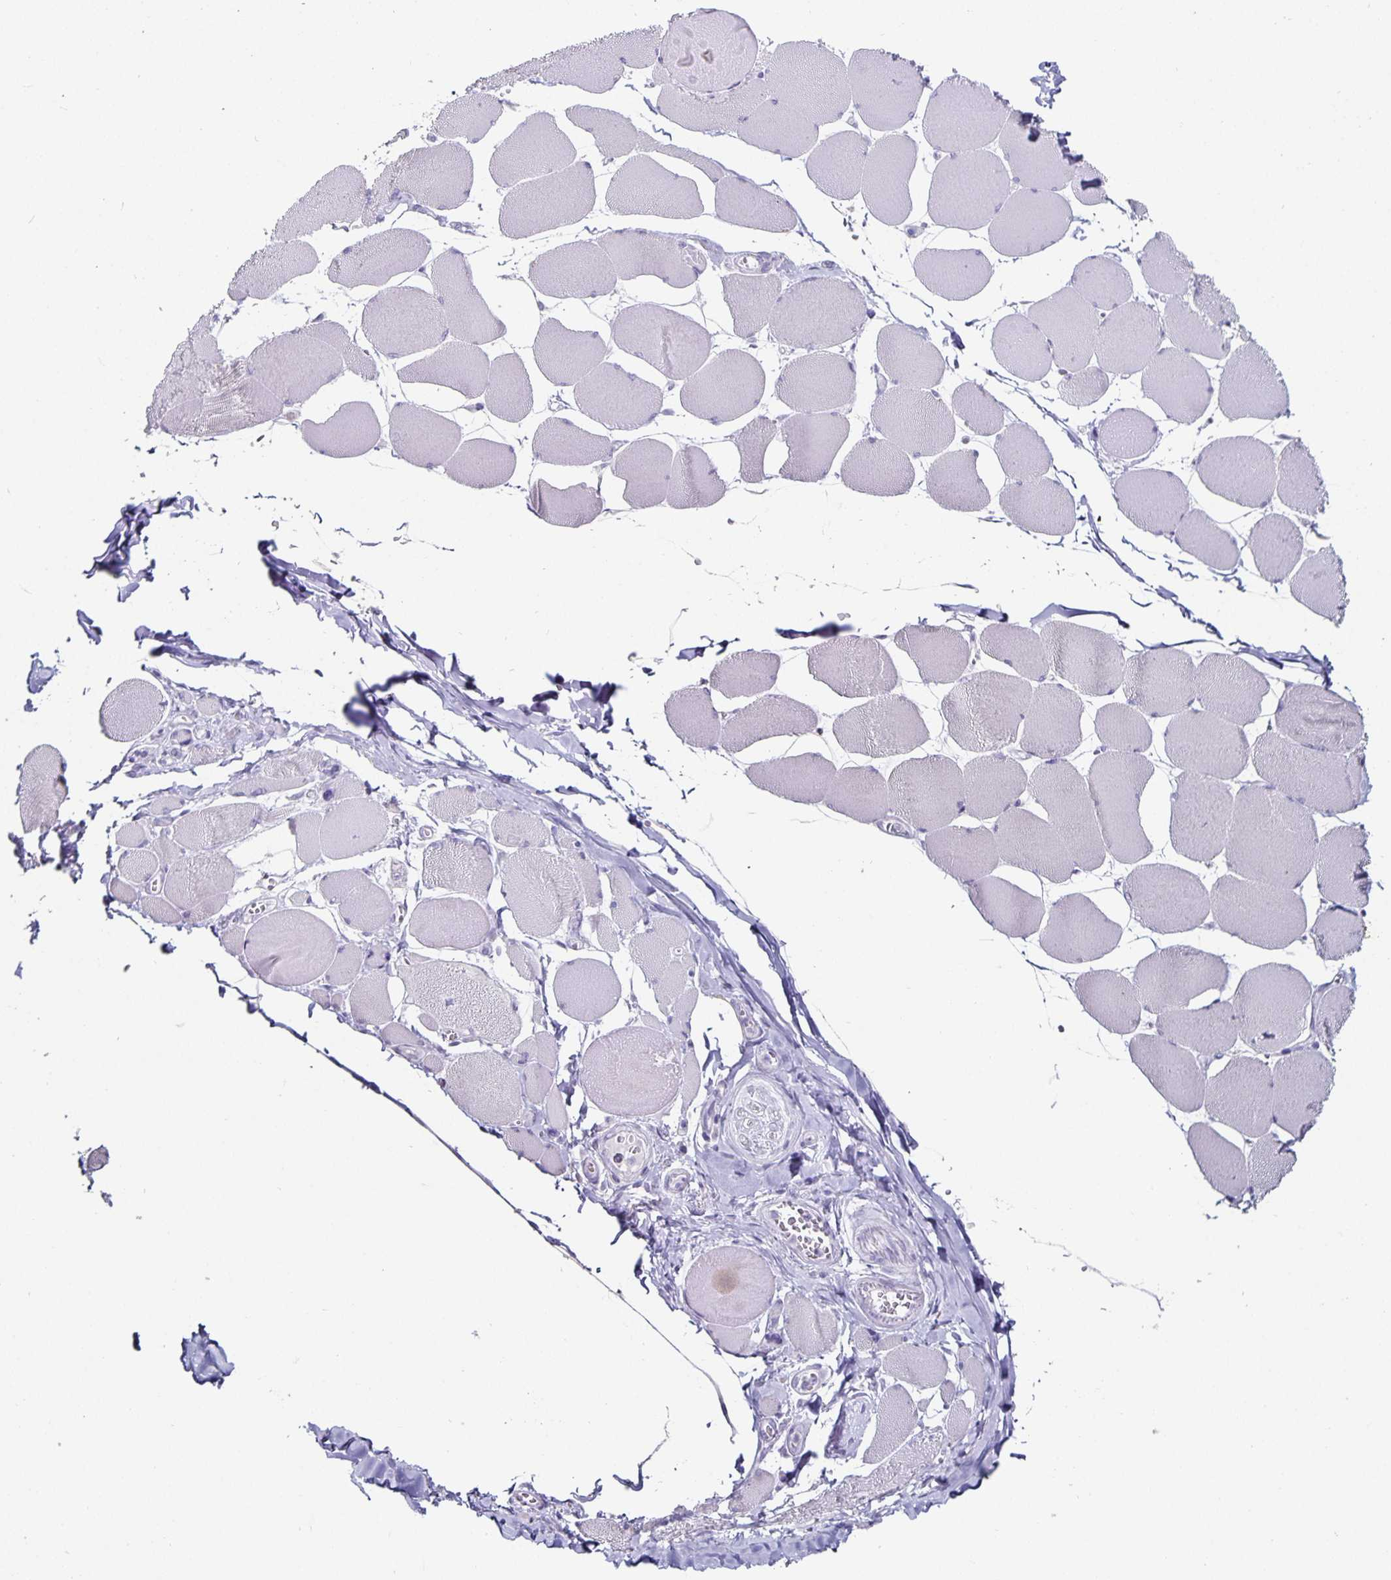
{"staining": {"intensity": "moderate", "quantity": "<25%", "location": "cytoplasmic/membranous"}, "tissue": "skeletal muscle", "cell_type": "Myocytes", "image_type": "normal", "snomed": [{"axis": "morphology", "description": "Normal tissue, NOS"}, {"axis": "topography", "description": "Skeletal muscle"}], "caption": "This image shows immunohistochemistry (IHC) staining of unremarkable skeletal muscle, with low moderate cytoplasmic/membranous positivity in about <25% of myocytes.", "gene": "CHGA", "patient": {"sex": "female", "age": 75}}